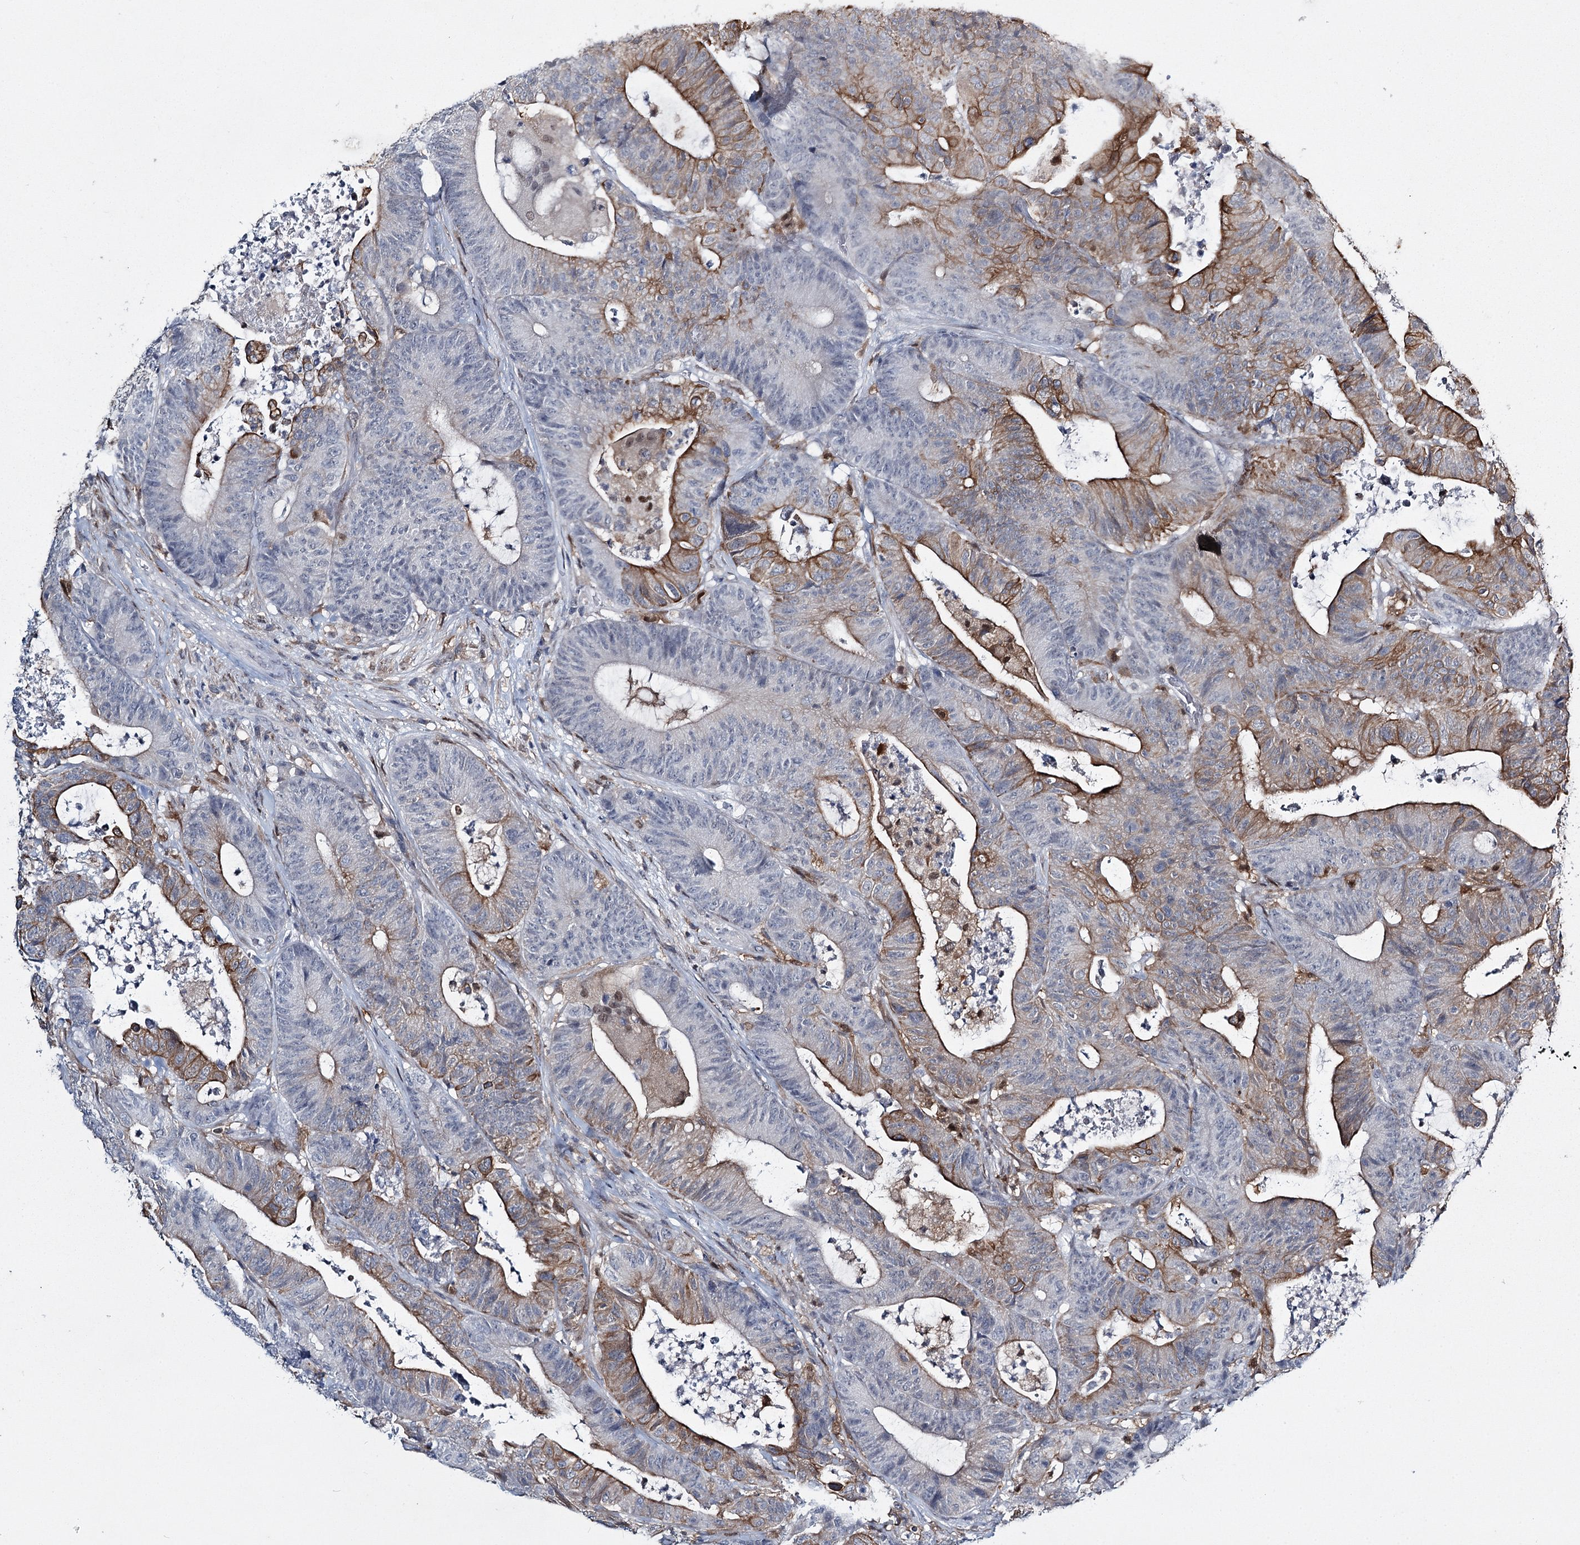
{"staining": {"intensity": "moderate", "quantity": "<25%", "location": "cytoplasmic/membranous"}, "tissue": "colorectal cancer", "cell_type": "Tumor cells", "image_type": "cancer", "snomed": [{"axis": "morphology", "description": "Adenocarcinoma, NOS"}, {"axis": "topography", "description": "Colon"}], "caption": "Tumor cells exhibit moderate cytoplasmic/membranous positivity in about <25% of cells in adenocarcinoma (colorectal). The staining is performed using DAB (3,3'-diaminobenzidine) brown chromogen to label protein expression. The nuclei are counter-stained blue using hematoxylin.", "gene": "TMEM70", "patient": {"sex": "female", "age": 84}}